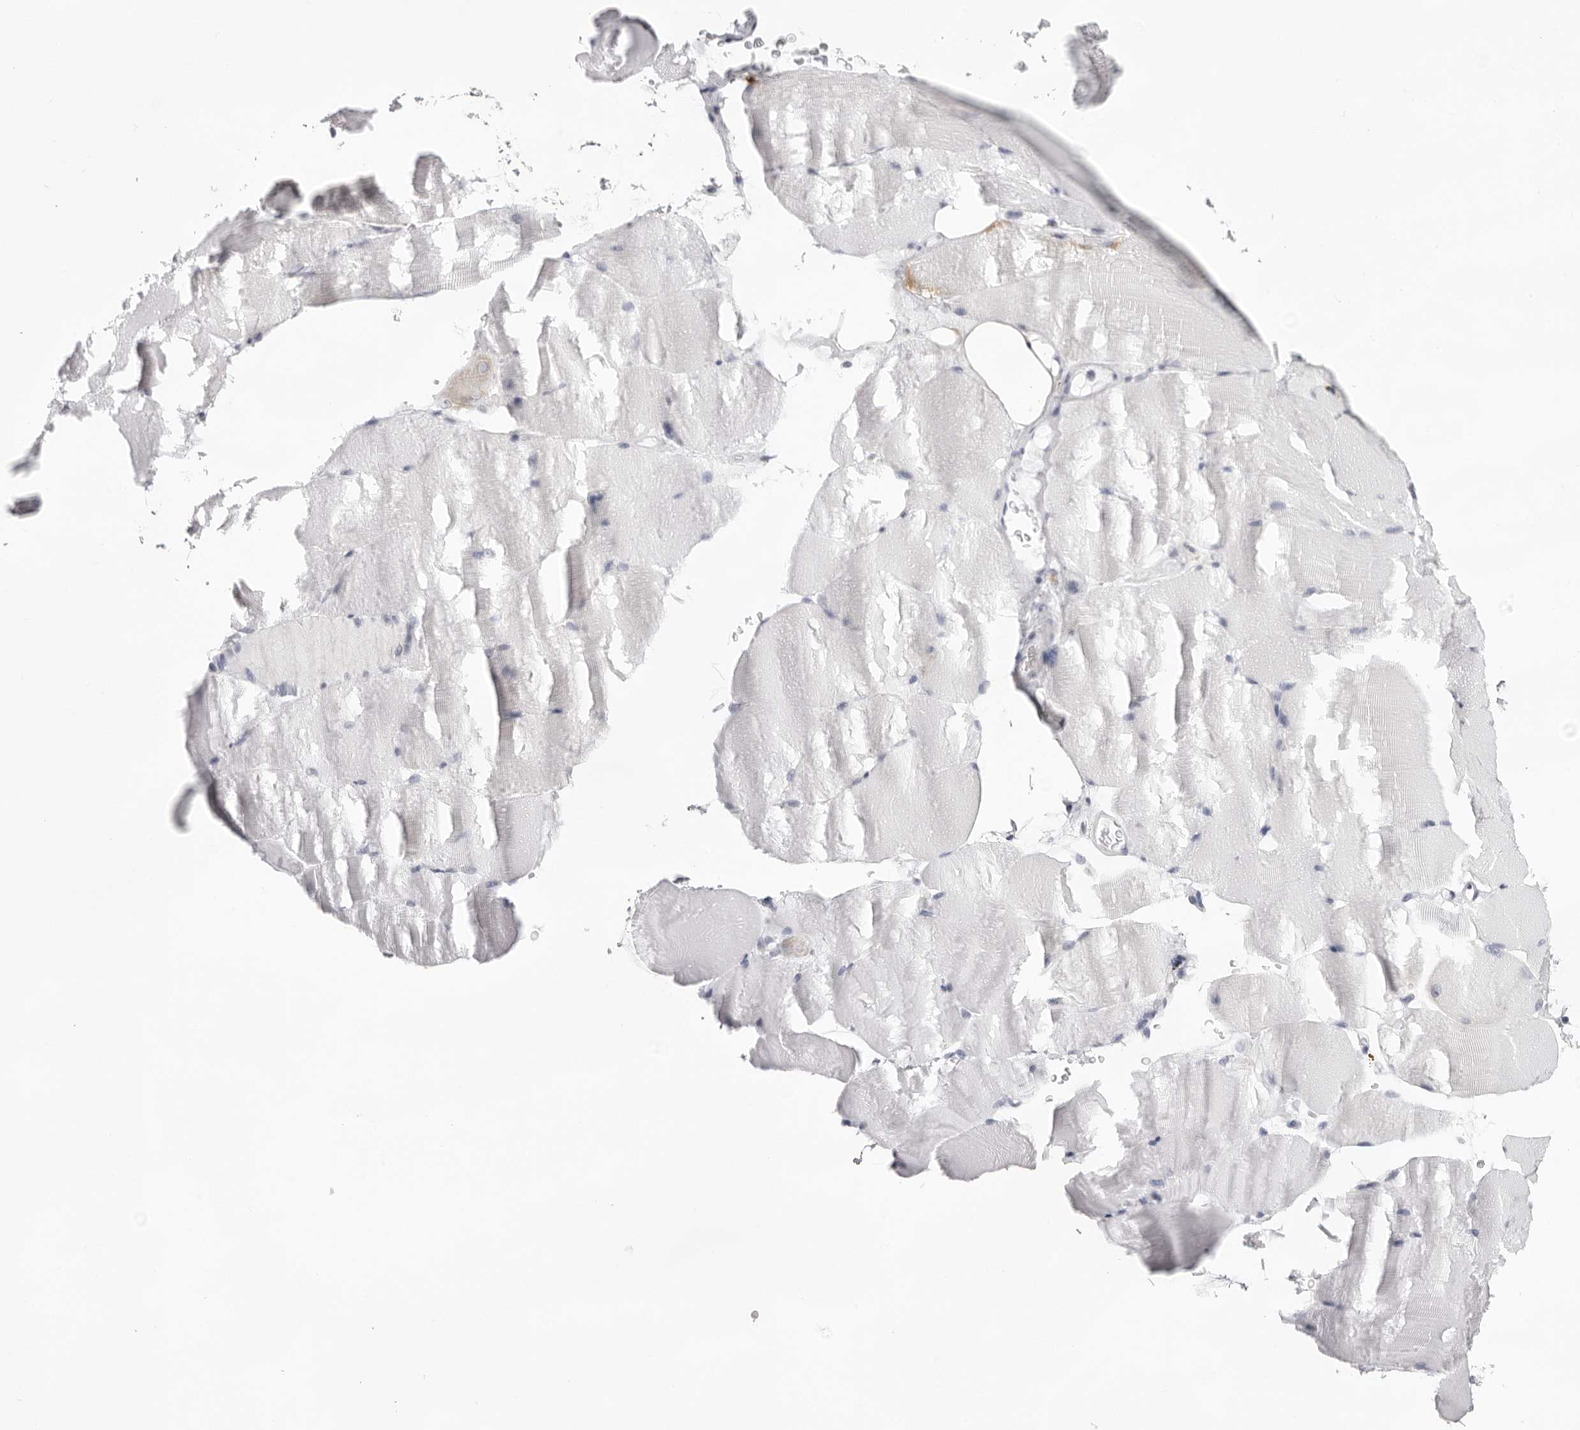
{"staining": {"intensity": "negative", "quantity": "none", "location": "none"}, "tissue": "skeletal muscle", "cell_type": "Myocytes", "image_type": "normal", "snomed": [{"axis": "morphology", "description": "Normal tissue, NOS"}, {"axis": "topography", "description": "Skeletal muscle"}, {"axis": "topography", "description": "Parathyroid gland"}], "caption": "High magnification brightfield microscopy of unremarkable skeletal muscle stained with DAB (brown) and counterstained with hematoxylin (blue): myocytes show no significant positivity.", "gene": "SMIM2", "patient": {"sex": "female", "age": 37}}